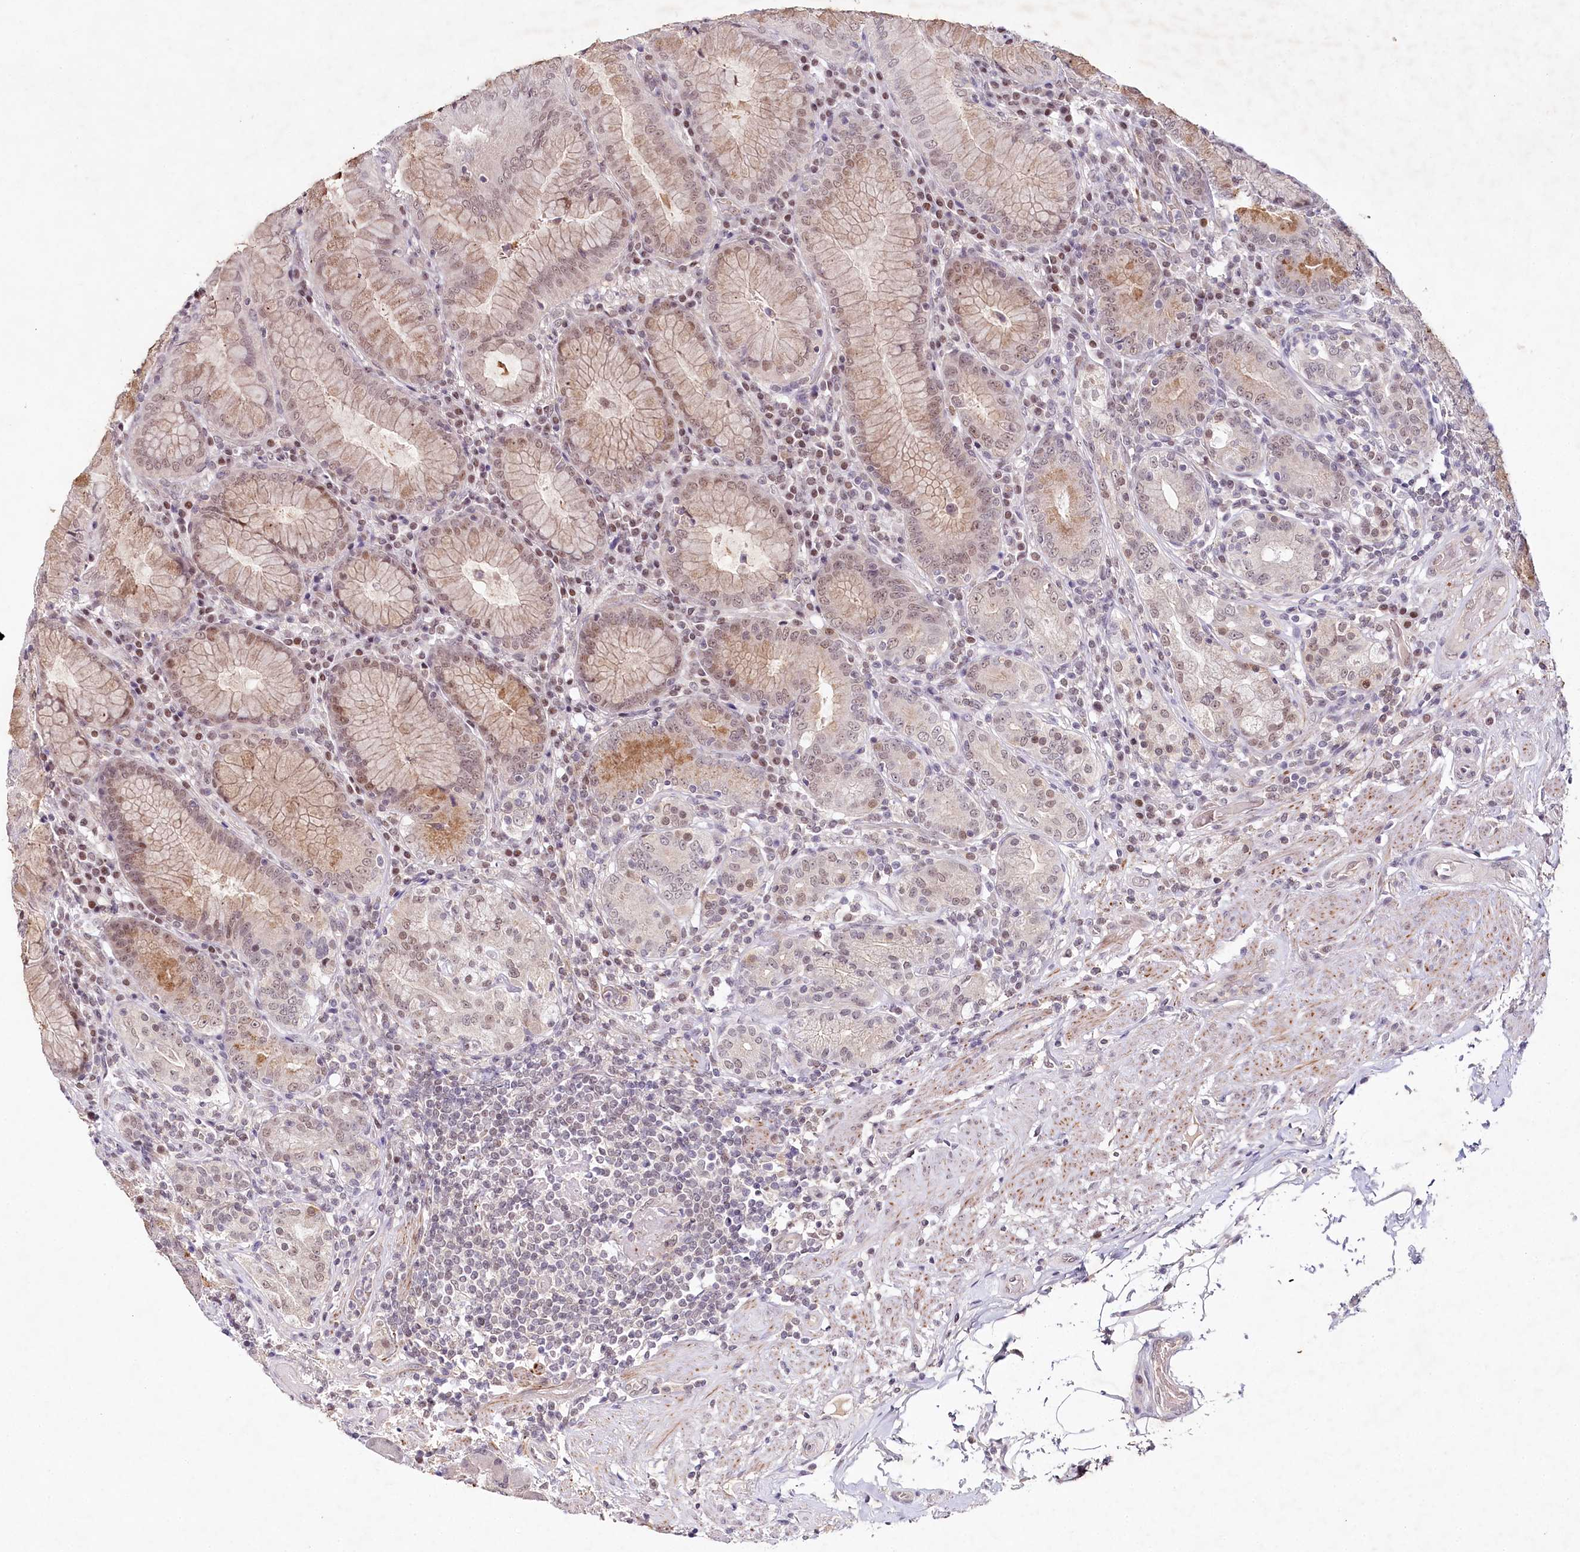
{"staining": {"intensity": "weak", "quantity": "25%-75%", "location": "cytoplasmic/membranous,nuclear"}, "tissue": "stomach", "cell_type": "Glandular cells", "image_type": "normal", "snomed": [{"axis": "morphology", "description": "Normal tissue, NOS"}, {"axis": "topography", "description": "Stomach, upper"}, {"axis": "topography", "description": "Stomach, lower"}], "caption": "Immunohistochemistry of normal stomach exhibits low levels of weak cytoplasmic/membranous,nuclear positivity in approximately 25%-75% of glandular cells. The staining was performed using DAB (3,3'-diaminobenzidine) to visualize the protein expression in brown, while the nuclei were stained in blue with hematoxylin (Magnification: 20x).", "gene": "AMTN", "patient": {"sex": "female", "age": 76}}